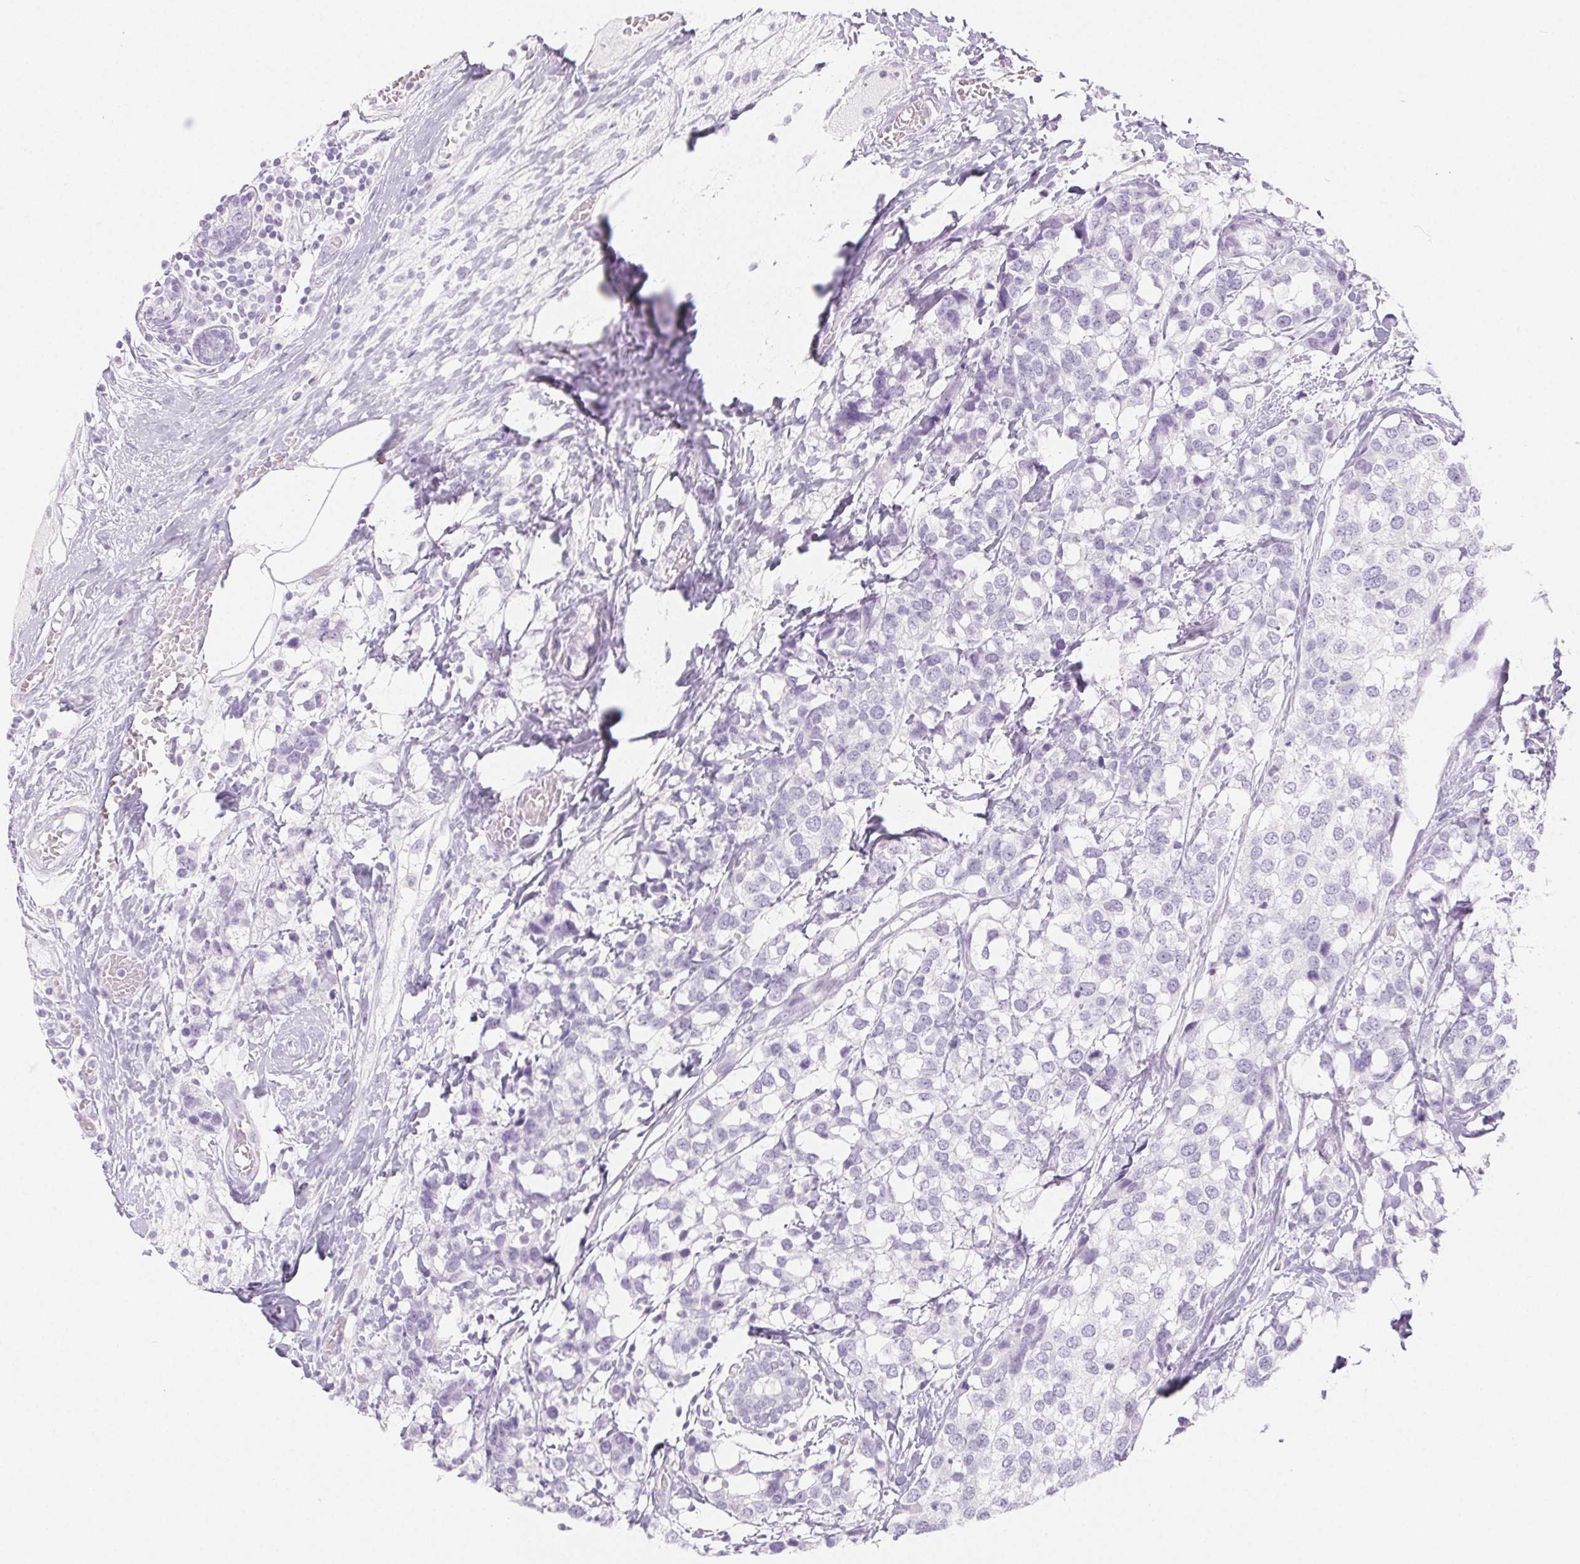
{"staining": {"intensity": "negative", "quantity": "none", "location": "none"}, "tissue": "breast cancer", "cell_type": "Tumor cells", "image_type": "cancer", "snomed": [{"axis": "morphology", "description": "Lobular carcinoma"}, {"axis": "topography", "description": "Breast"}], "caption": "Tumor cells show no significant protein staining in breast cancer (lobular carcinoma).", "gene": "SPRR3", "patient": {"sex": "female", "age": 59}}